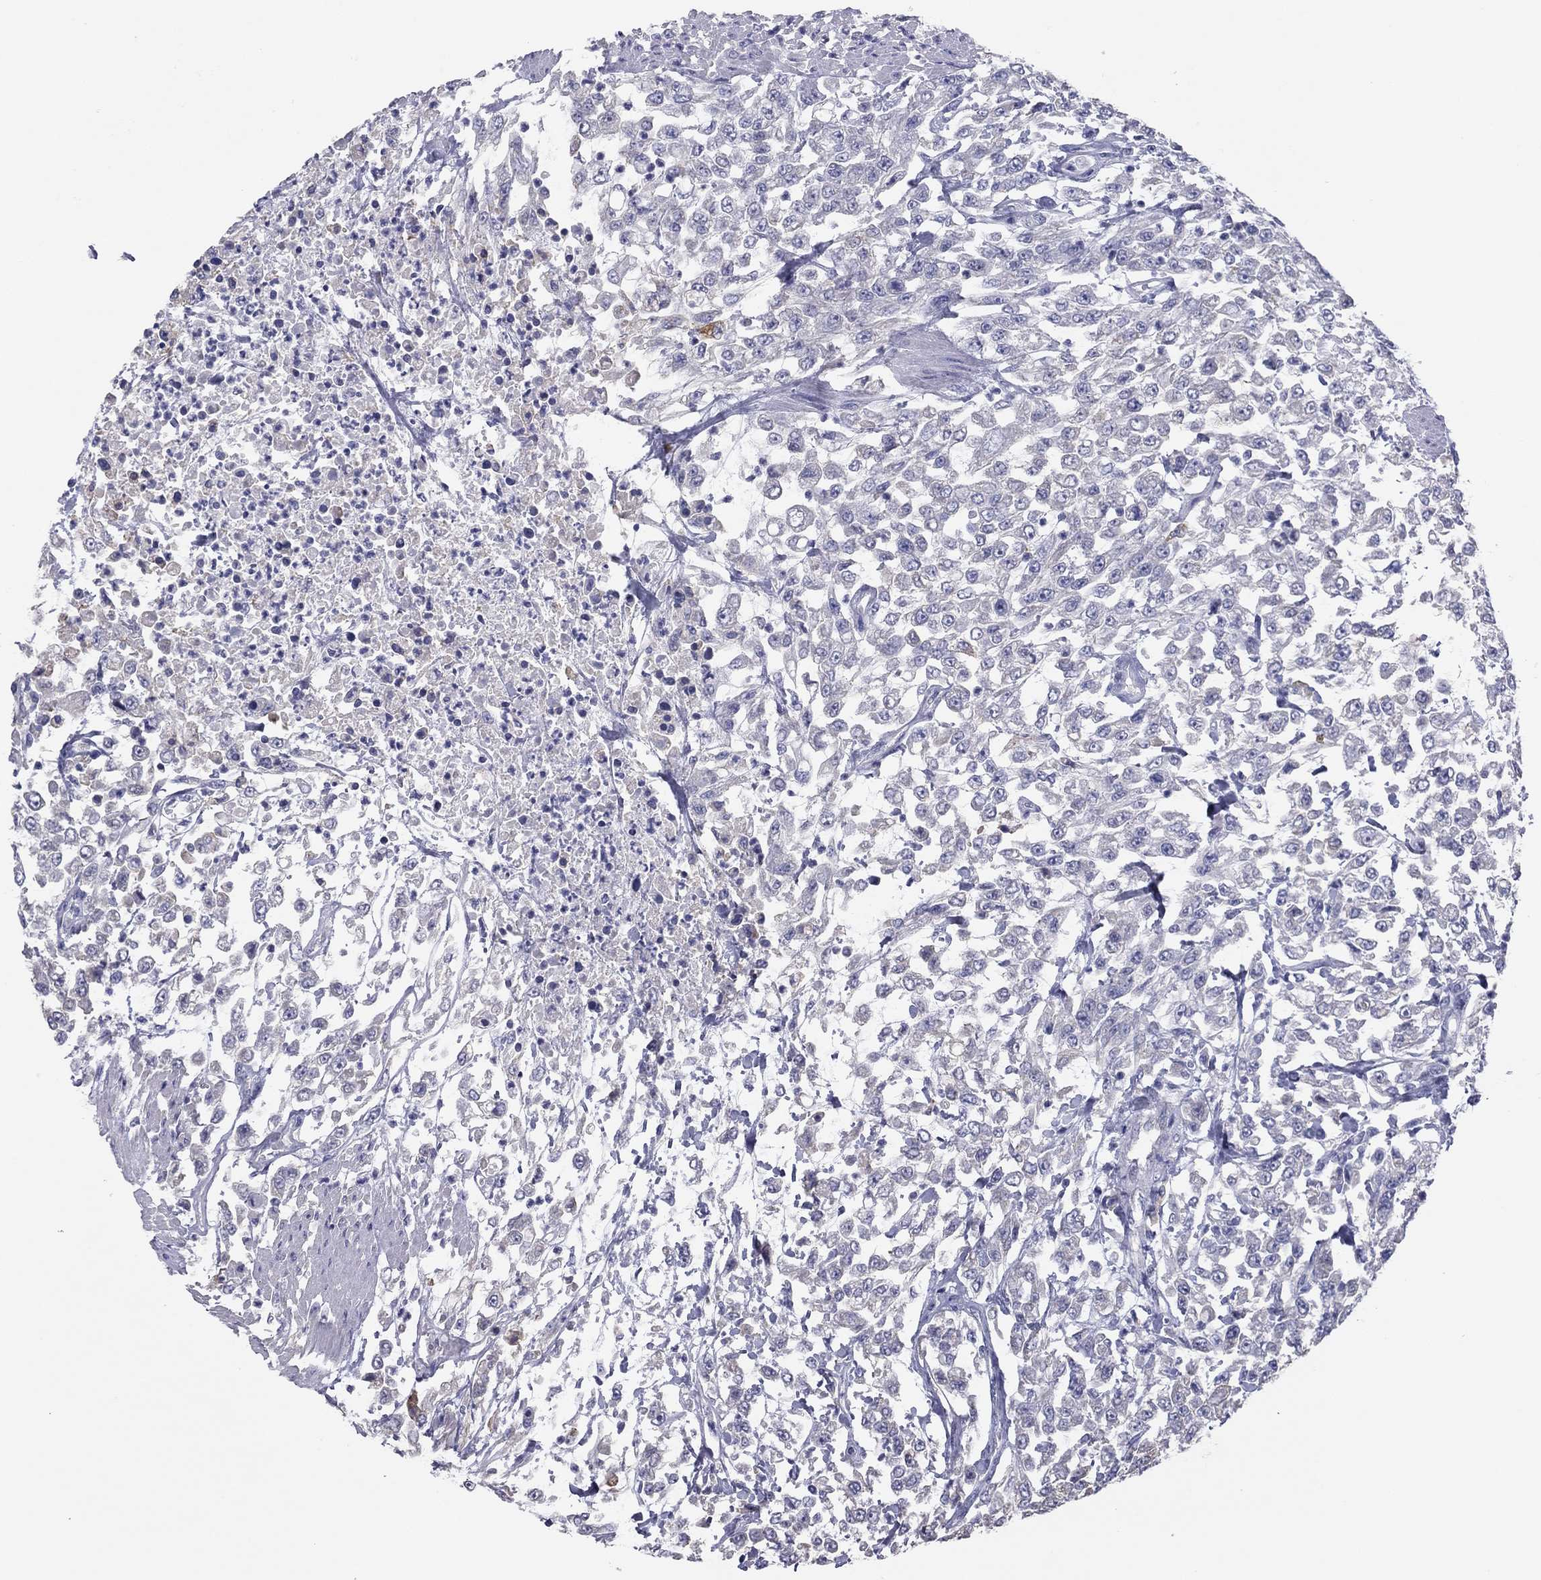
{"staining": {"intensity": "negative", "quantity": "none", "location": "none"}, "tissue": "urothelial cancer", "cell_type": "Tumor cells", "image_type": "cancer", "snomed": [{"axis": "morphology", "description": "Urothelial carcinoma, High grade"}, {"axis": "topography", "description": "Urinary bladder"}], "caption": "Photomicrograph shows no protein positivity in tumor cells of high-grade urothelial carcinoma tissue. Nuclei are stained in blue.", "gene": "GRK7", "patient": {"sex": "male", "age": 46}}